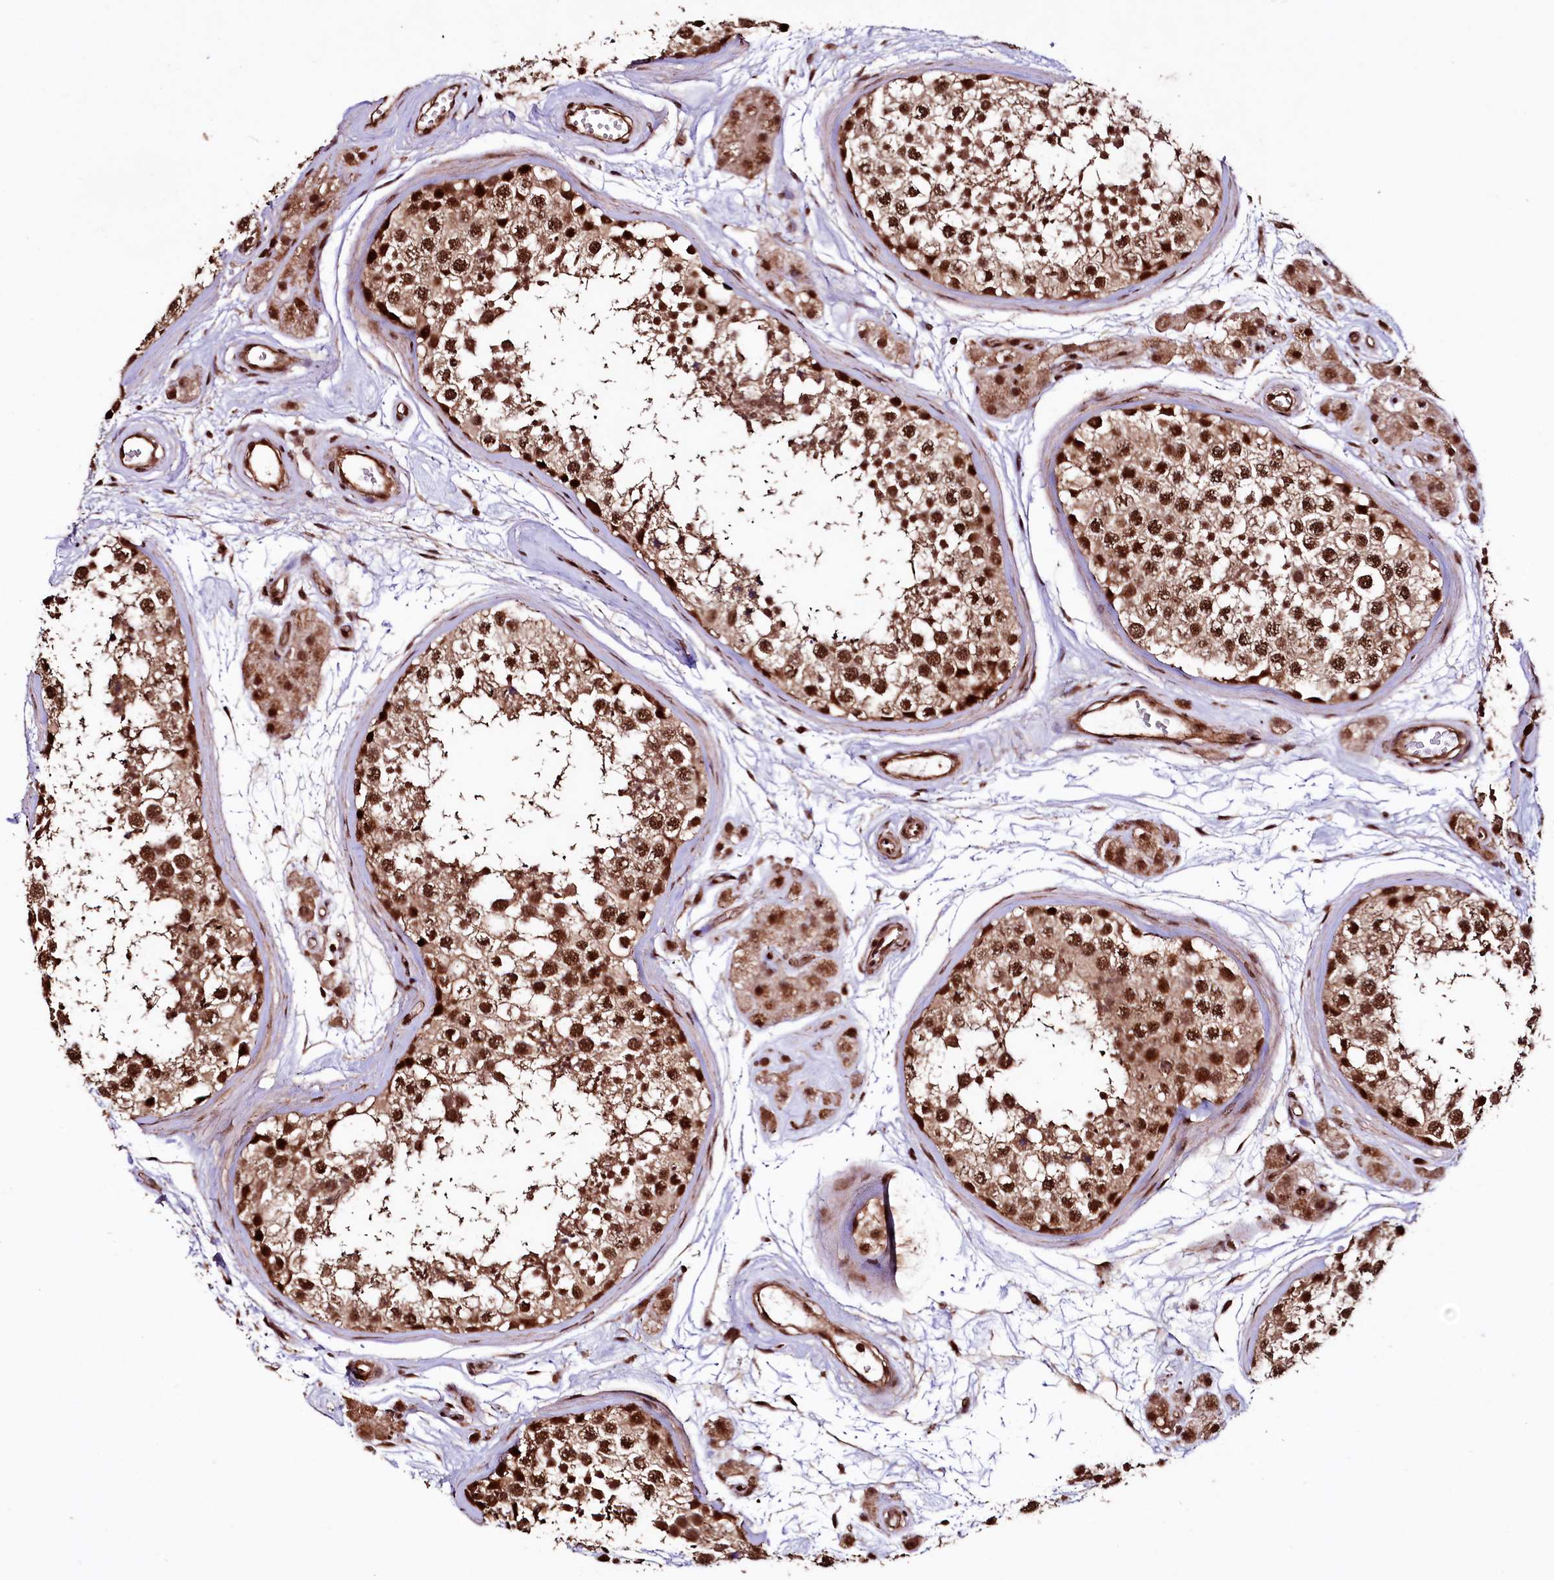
{"staining": {"intensity": "strong", "quantity": ">75%", "location": "nuclear"}, "tissue": "testis", "cell_type": "Cells in seminiferous ducts", "image_type": "normal", "snomed": [{"axis": "morphology", "description": "Normal tissue, NOS"}, {"axis": "topography", "description": "Testis"}], "caption": "Testis stained with IHC displays strong nuclear staining in about >75% of cells in seminiferous ducts. (IHC, brightfield microscopy, high magnification).", "gene": "SFSWAP", "patient": {"sex": "male", "age": 56}}